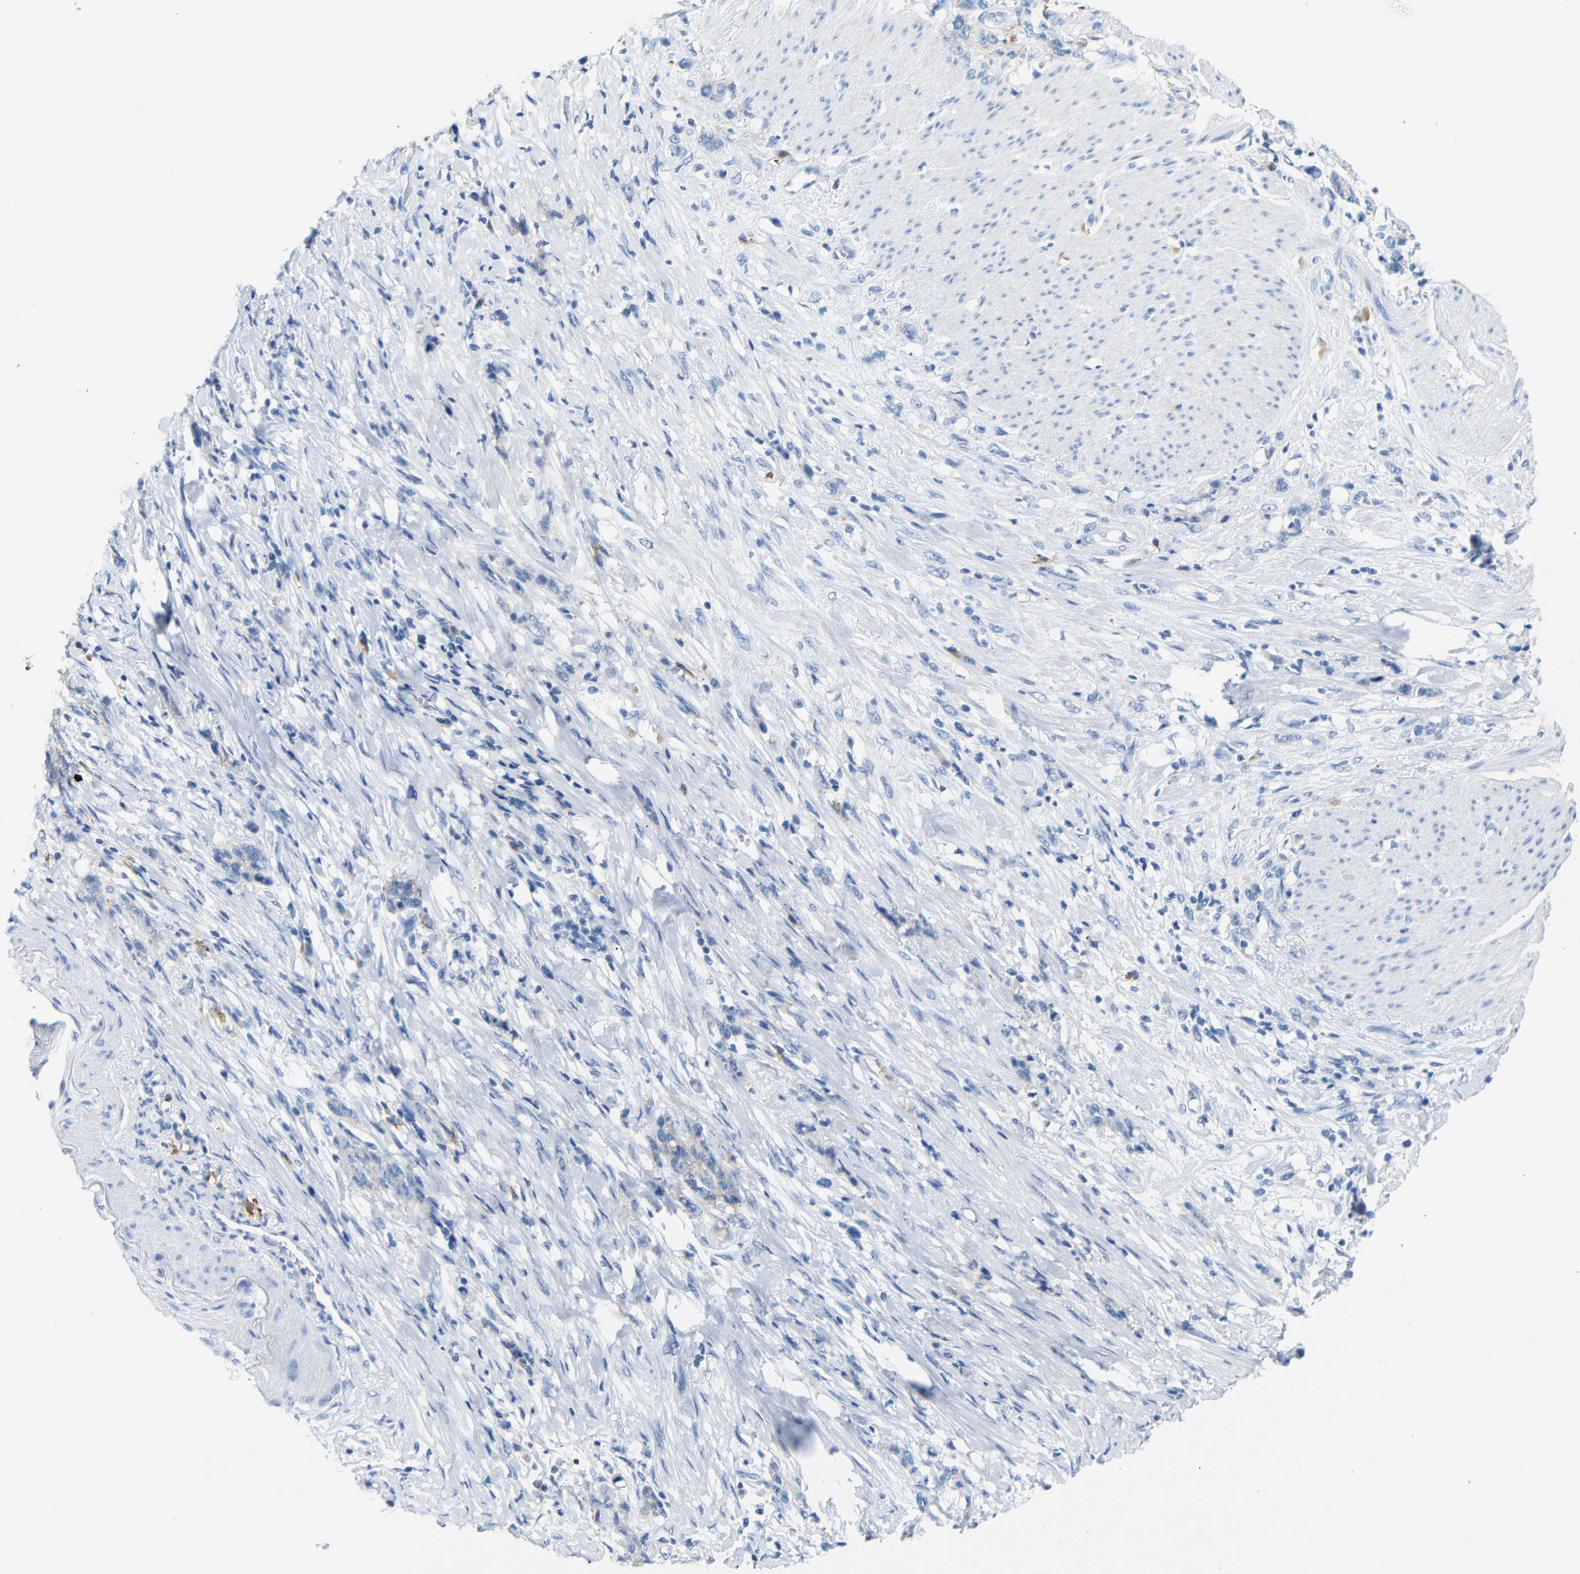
{"staining": {"intensity": "weak", "quantity": "<25%", "location": "cytoplasmic/membranous"}, "tissue": "stomach cancer", "cell_type": "Tumor cells", "image_type": "cancer", "snomed": [{"axis": "morphology", "description": "Adenocarcinoma, NOS"}, {"axis": "topography", "description": "Stomach, lower"}], "caption": "Adenocarcinoma (stomach) was stained to show a protein in brown. There is no significant staining in tumor cells.", "gene": "FCRL1", "patient": {"sex": "male", "age": 88}}